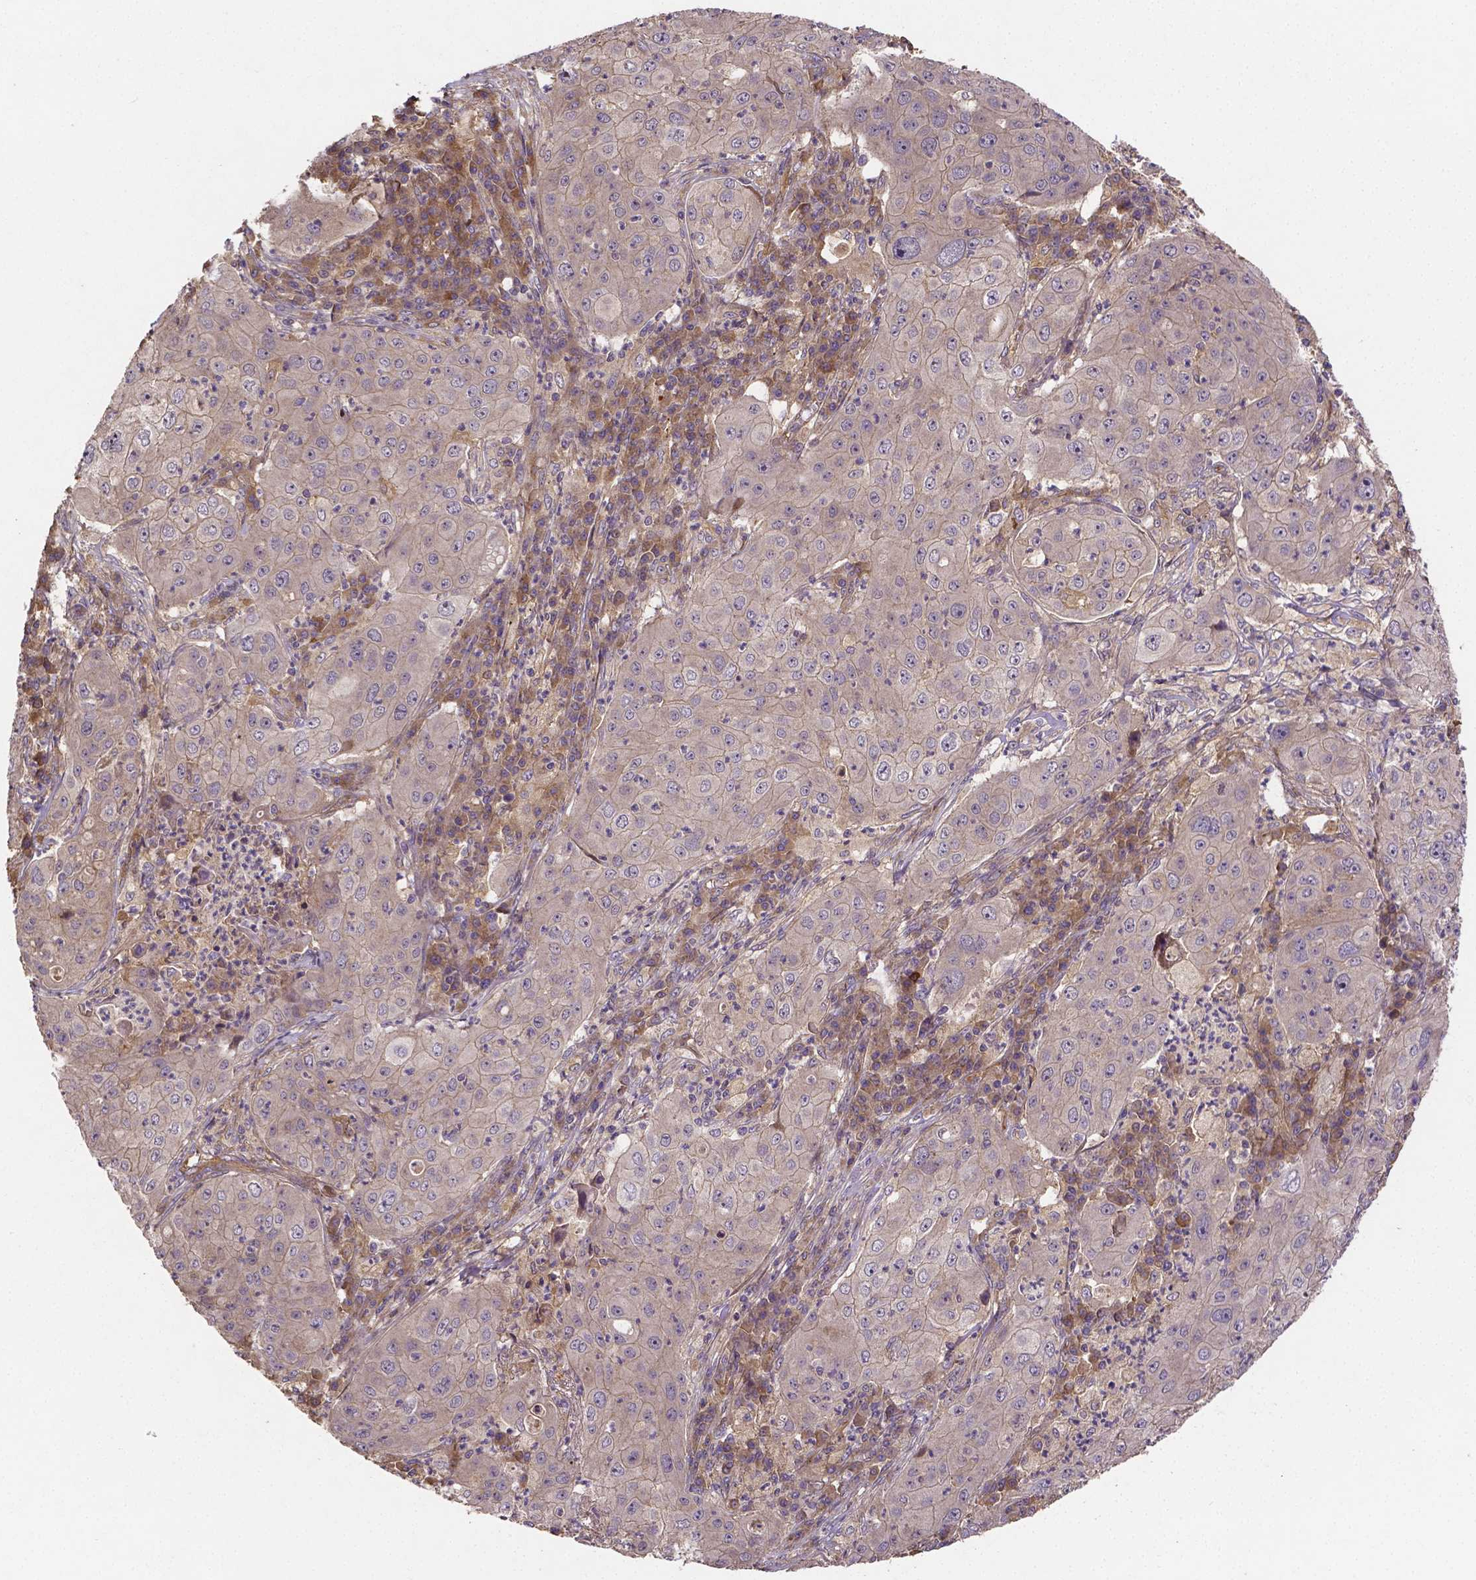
{"staining": {"intensity": "negative", "quantity": "none", "location": "none"}, "tissue": "lung cancer", "cell_type": "Tumor cells", "image_type": "cancer", "snomed": [{"axis": "morphology", "description": "Squamous cell carcinoma, NOS"}, {"axis": "topography", "description": "Lung"}], "caption": "This is an IHC image of human lung squamous cell carcinoma. There is no positivity in tumor cells.", "gene": "RNF123", "patient": {"sex": "female", "age": 59}}